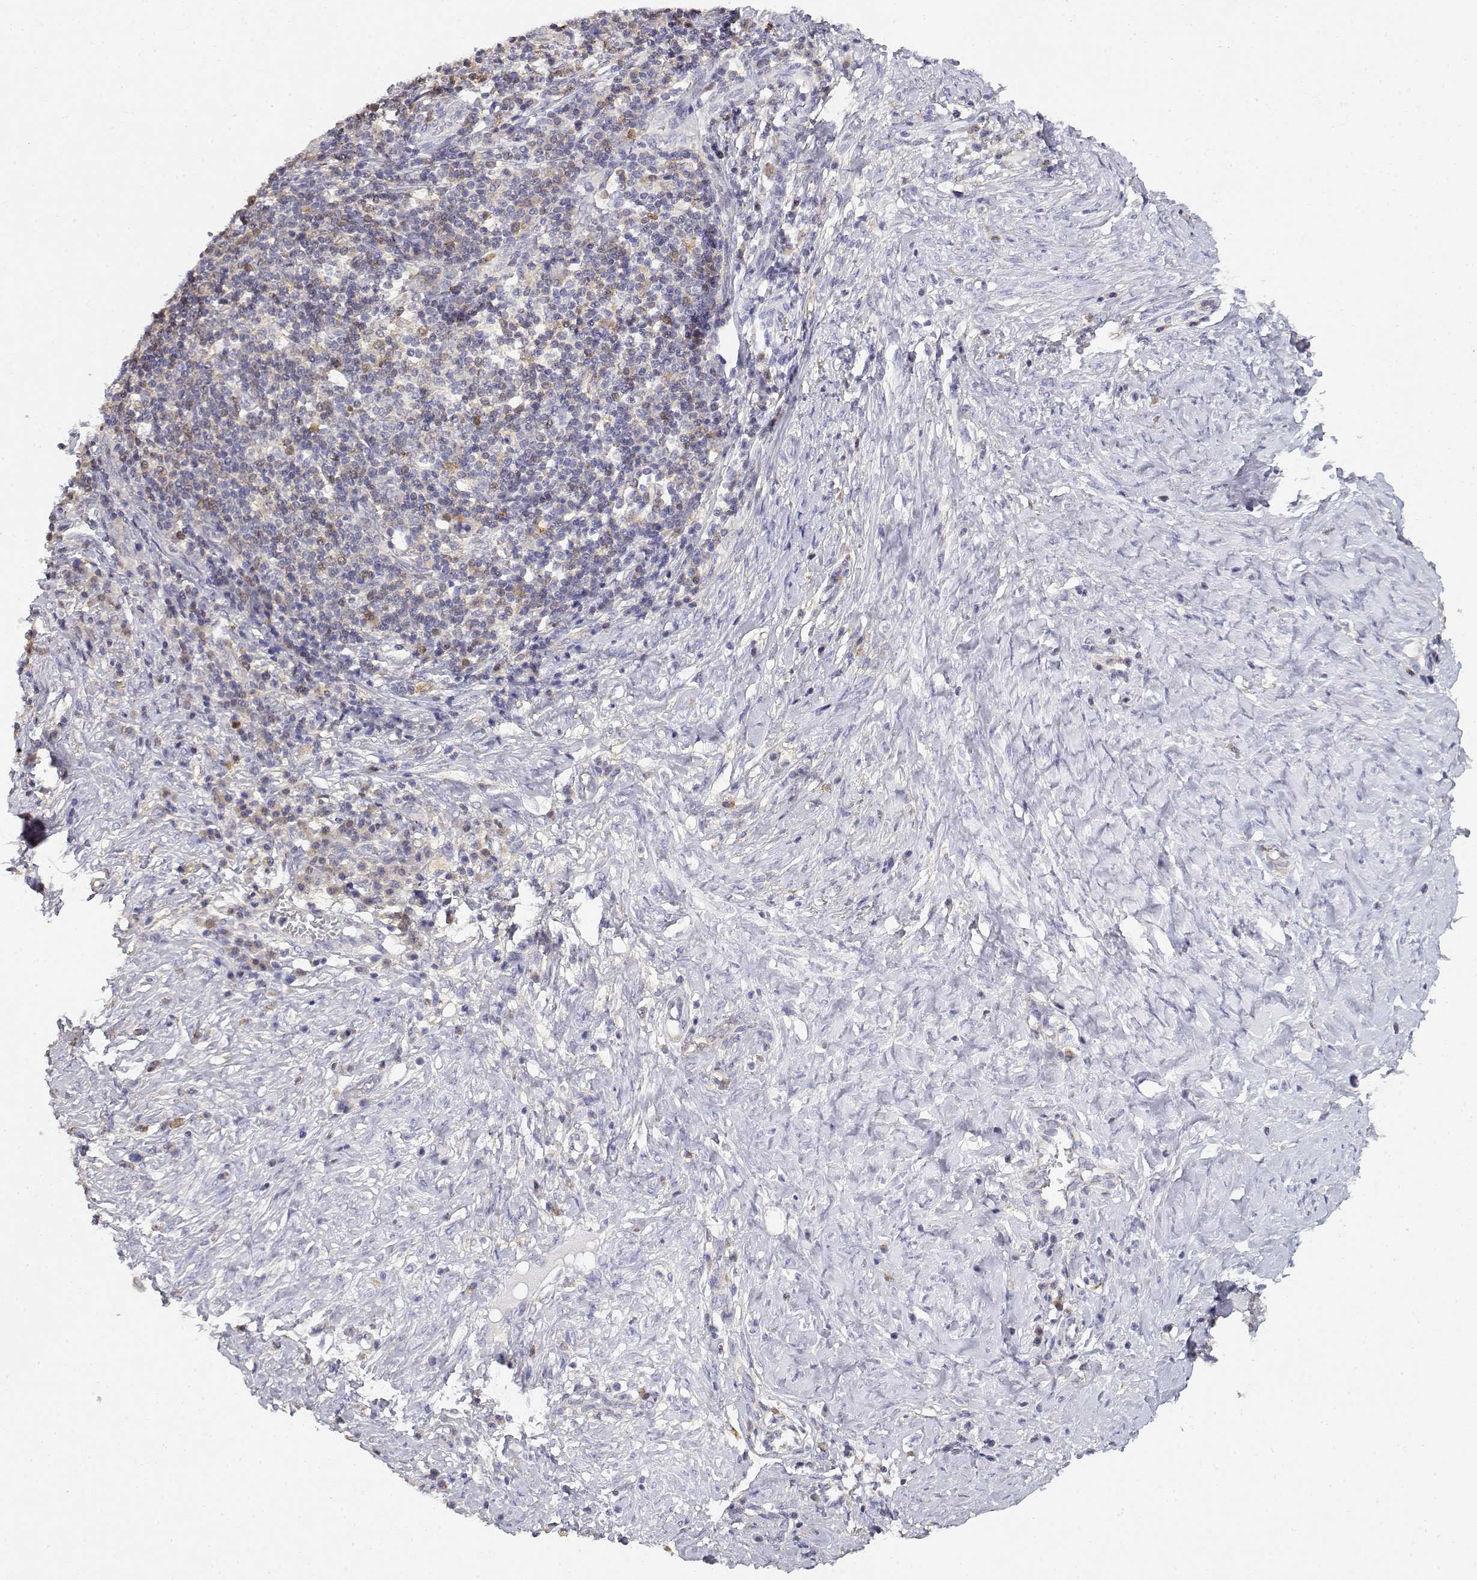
{"staining": {"intensity": "negative", "quantity": "none", "location": "none"}, "tissue": "cervical cancer", "cell_type": "Tumor cells", "image_type": "cancer", "snomed": [{"axis": "morphology", "description": "Squamous cell carcinoma, NOS"}, {"axis": "topography", "description": "Cervix"}], "caption": "High power microscopy image of an immunohistochemistry micrograph of cervical cancer, revealing no significant expression in tumor cells. (DAB (3,3'-diaminobenzidine) IHC, high magnification).", "gene": "ADA", "patient": {"sex": "female", "age": 46}}